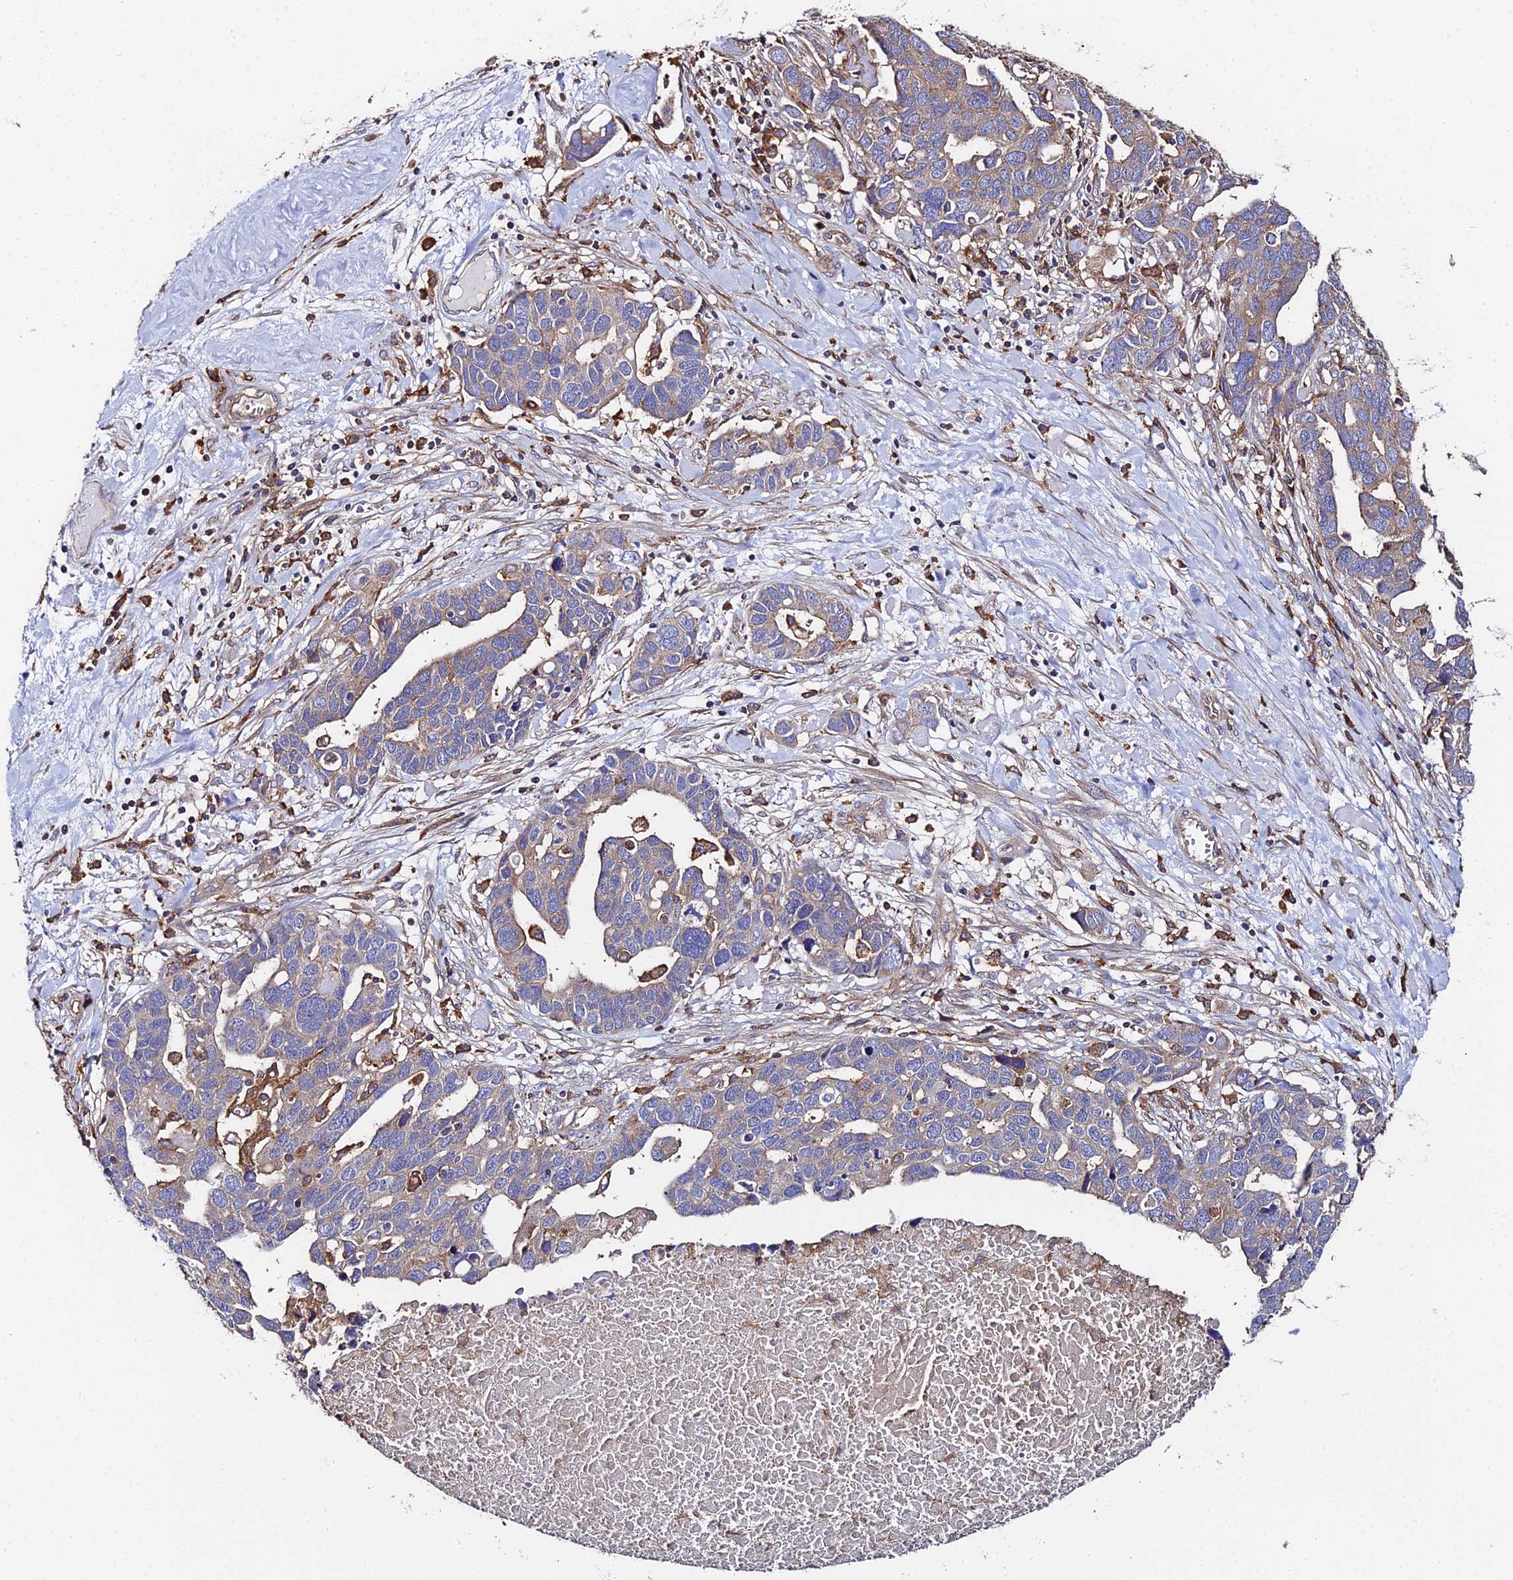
{"staining": {"intensity": "weak", "quantity": "25%-75%", "location": "cytoplasmic/membranous"}, "tissue": "ovarian cancer", "cell_type": "Tumor cells", "image_type": "cancer", "snomed": [{"axis": "morphology", "description": "Cystadenocarcinoma, serous, NOS"}, {"axis": "topography", "description": "Ovary"}], "caption": "Immunohistochemical staining of ovarian serous cystadenocarcinoma exhibits weak cytoplasmic/membranous protein expression in approximately 25%-75% of tumor cells. (Brightfield microscopy of DAB IHC at high magnification).", "gene": "GNG5B", "patient": {"sex": "female", "age": 54}}